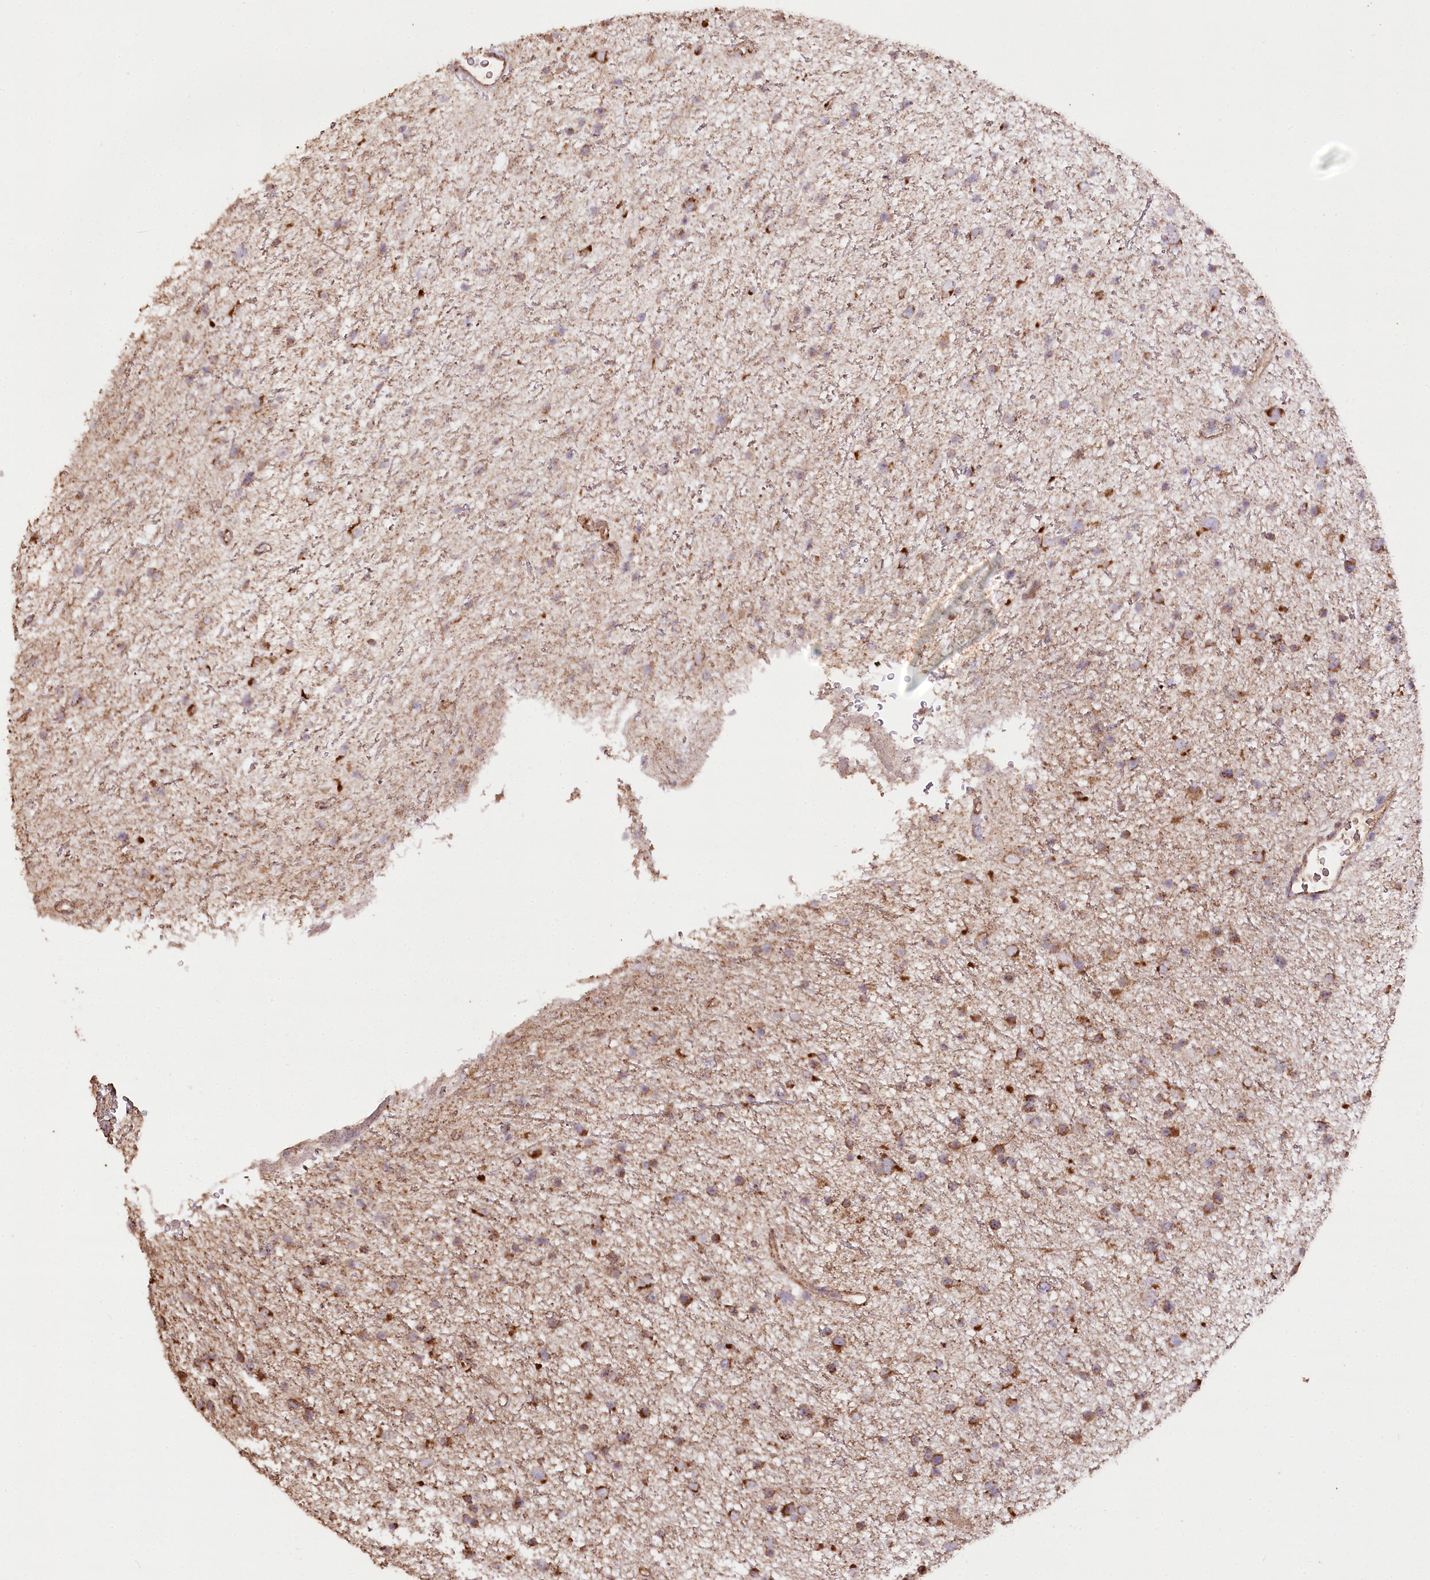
{"staining": {"intensity": "moderate", "quantity": ">75%", "location": "cytoplasmic/membranous"}, "tissue": "glioma", "cell_type": "Tumor cells", "image_type": "cancer", "snomed": [{"axis": "morphology", "description": "Glioma, malignant, Low grade"}, {"axis": "topography", "description": "Cerebral cortex"}], "caption": "Immunohistochemical staining of glioma exhibits medium levels of moderate cytoplasmic/membranous staining in approximately >75% of tumor cells.", "gene": "IREB2", "patient": {"sex": "female", "age": 39}}